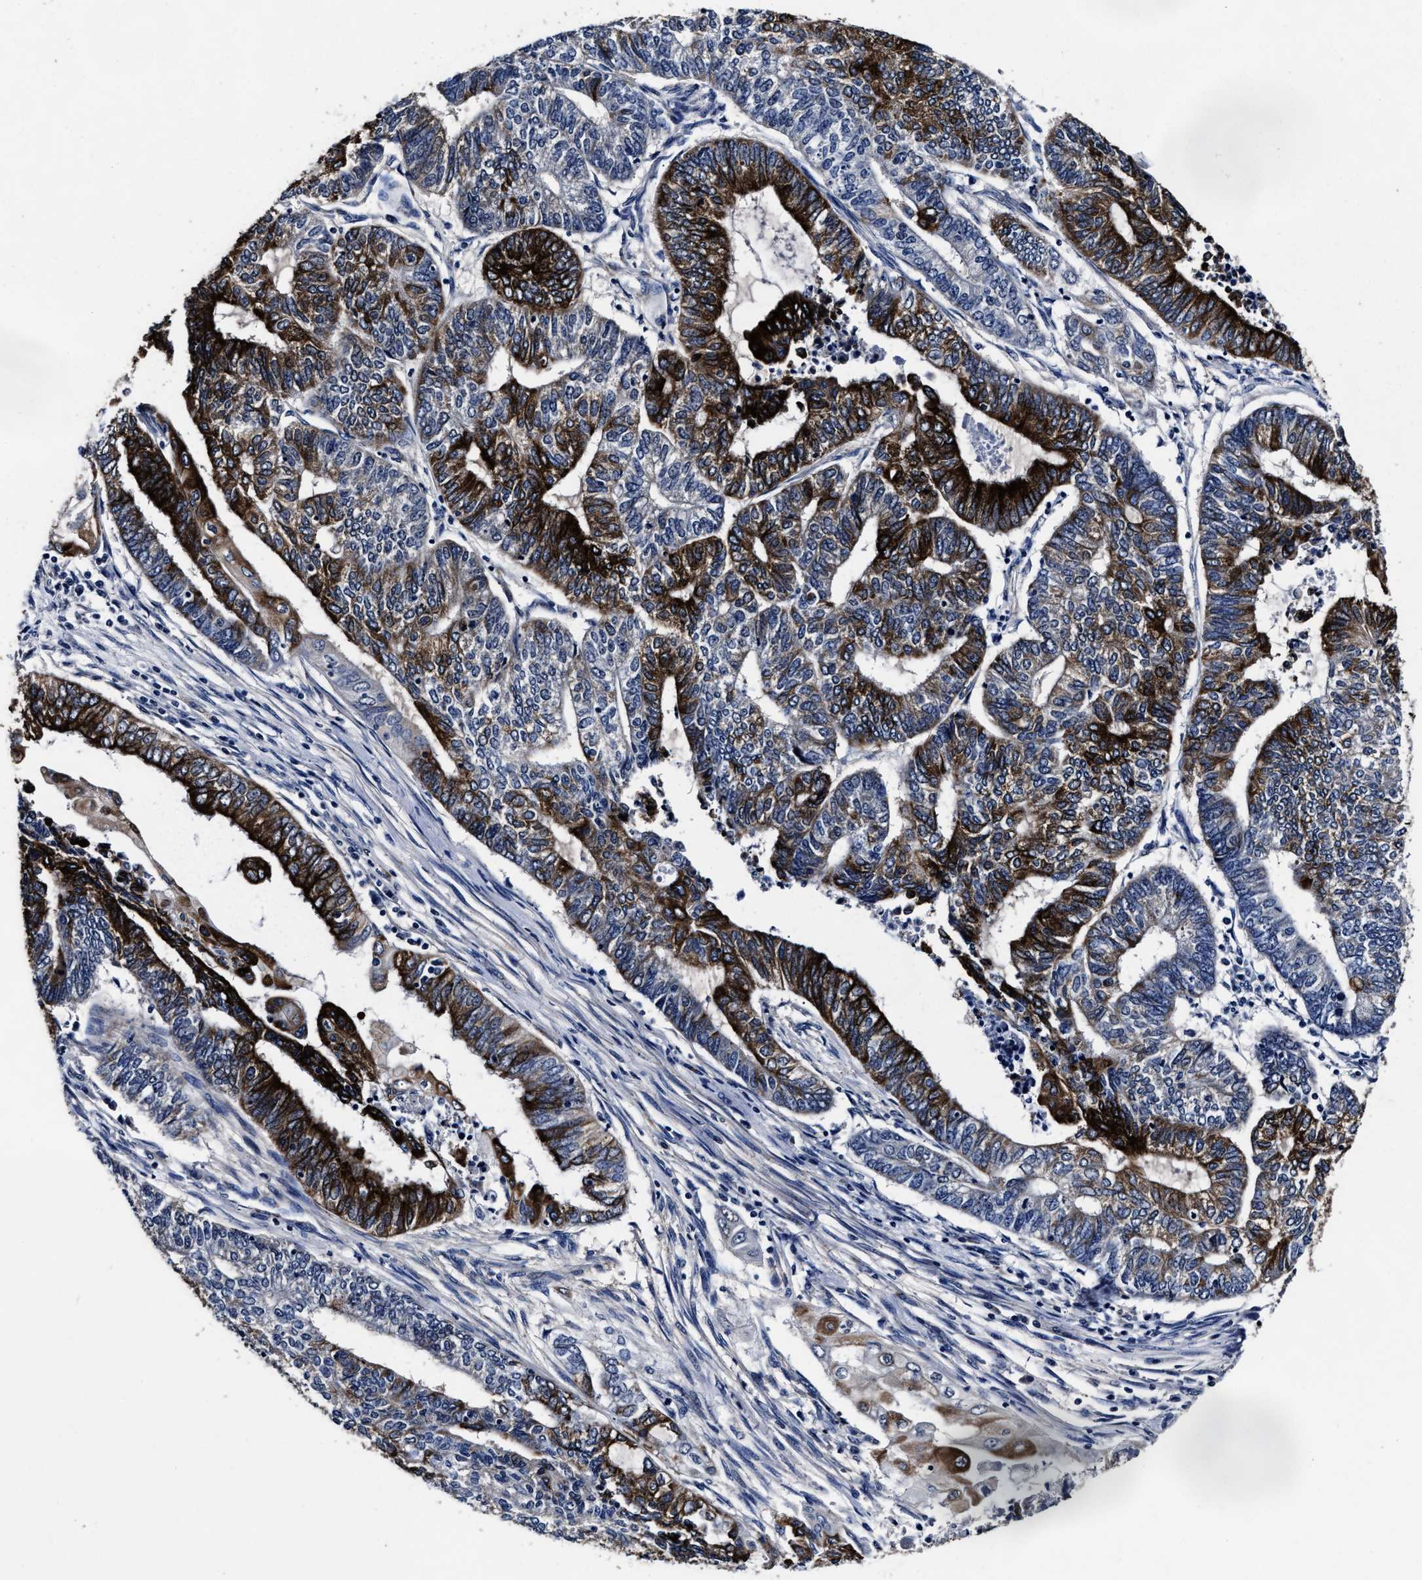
{"staining": {"intensity": "strong", "quantity": "25%-75%", "location": "cytoplasmic/membranous"}, "tissue": "endometrial cancer", "cell_type": "Tumor cells", "image_type": "cancer", "snomed": [{"axis": "morphology", "description": "Adenocarcinoma, NOS"}, {"axis": "topography", "description": "Uterus"}, {"axis": "topography", "description": "Endometrium"}], "caption": "Strong cytoplasmic/membranous expression is seen in approximately 25%-75% of tumor cells in adenocarcinoma (endometrial).", "gene": "OLFML2A", "patient": {"sex": "female", "age": 70}}